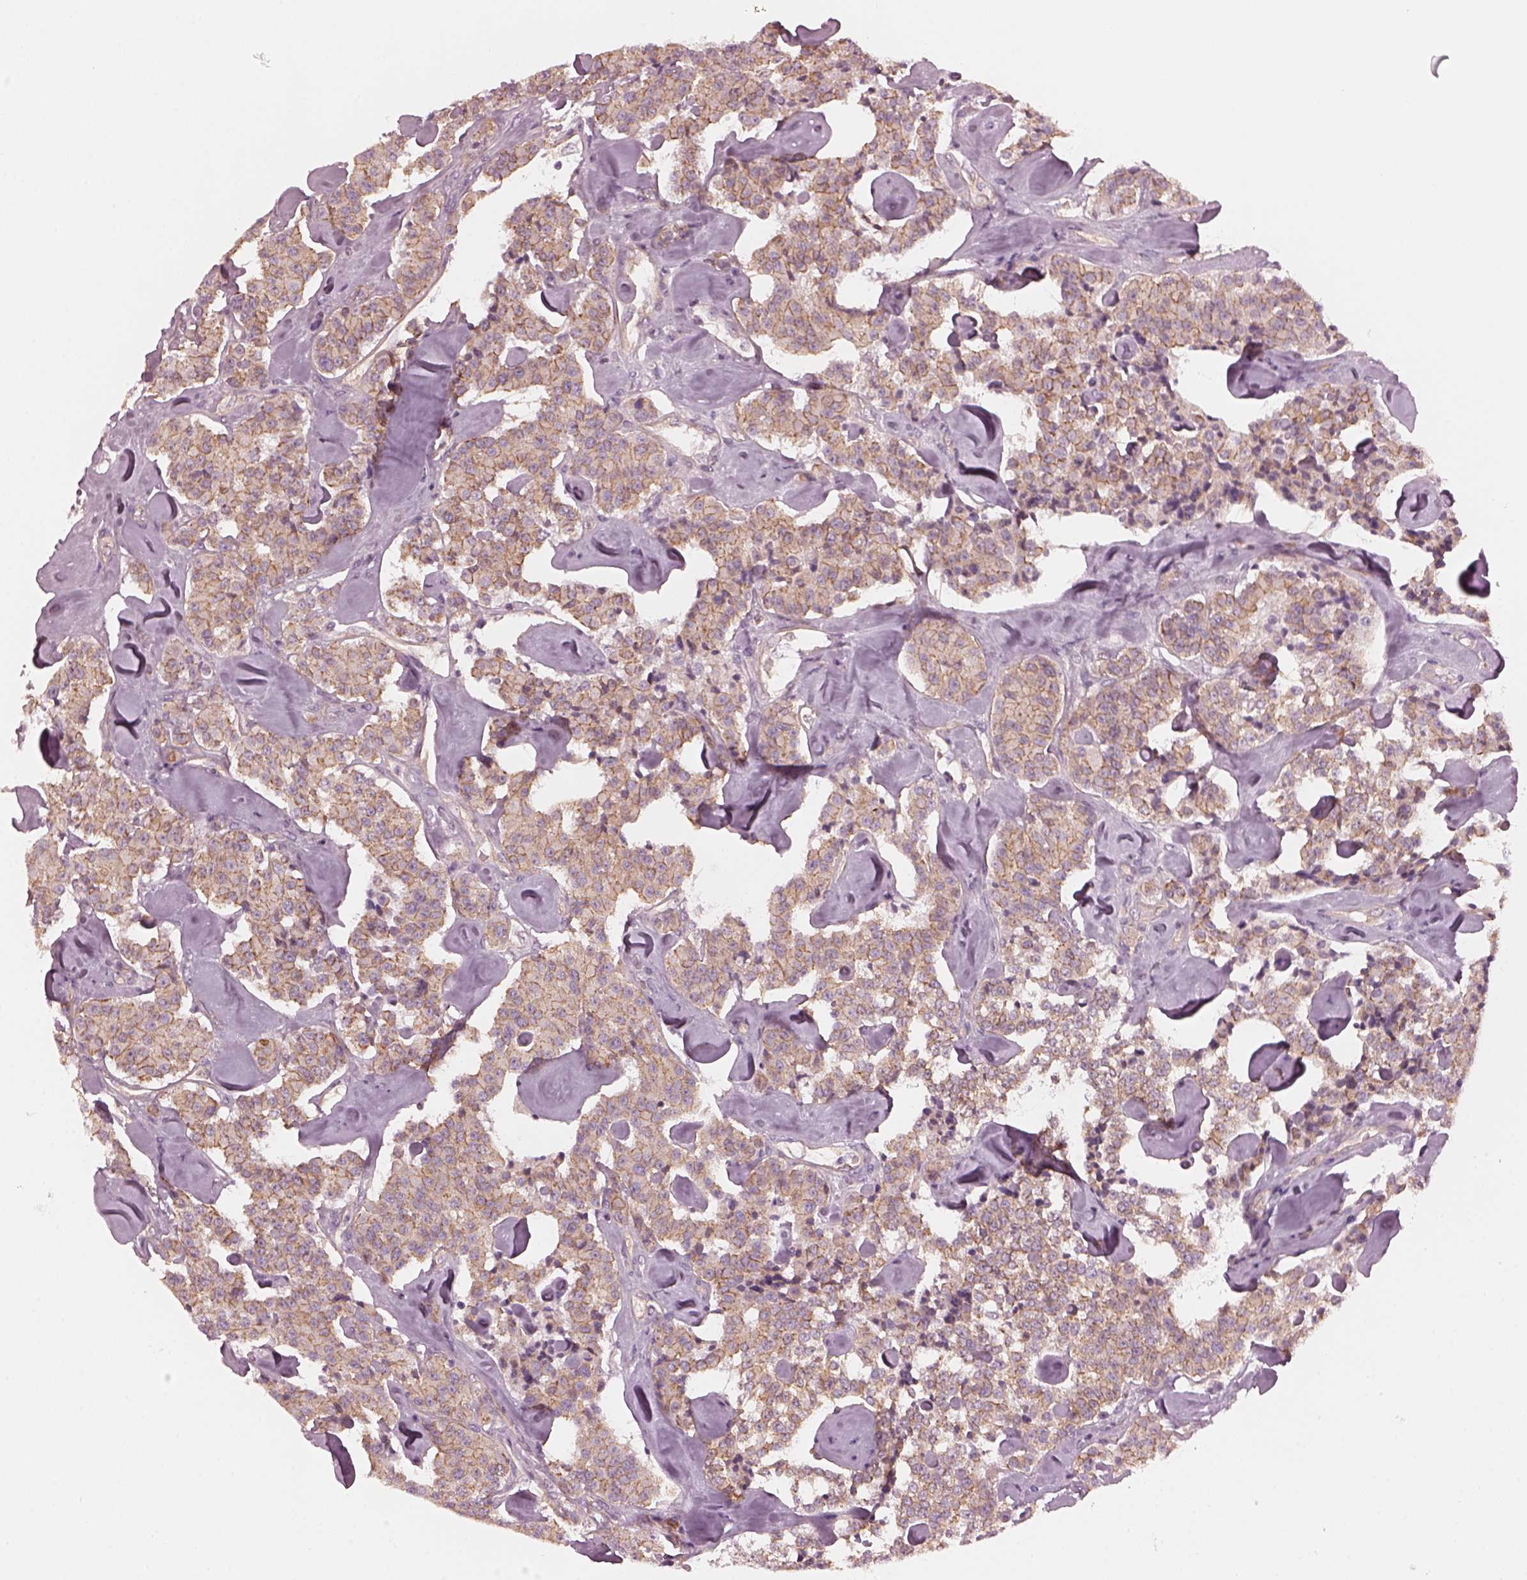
{"staining": {"intensity": "moderate", "quantity": ">75%", "location": "cytoplasmic/membranous"}, "tissue": "carcinoid", "cell_type": "Tumor cells", "image_type": "cancer", "snomed": [{"axis": "morphology", "description": "Carcinoid, malignant, NOS"}, {"axis": "topography", "description": "Pancreas"}], "caption": "Immunohistochemistry of carcinoid displays medium levels of moderate cytoplasmic/membranous expression in approximately >75% of tumor cells.", "gene": "ODAD1", "patient": {"sex": "male", "age": 41}}